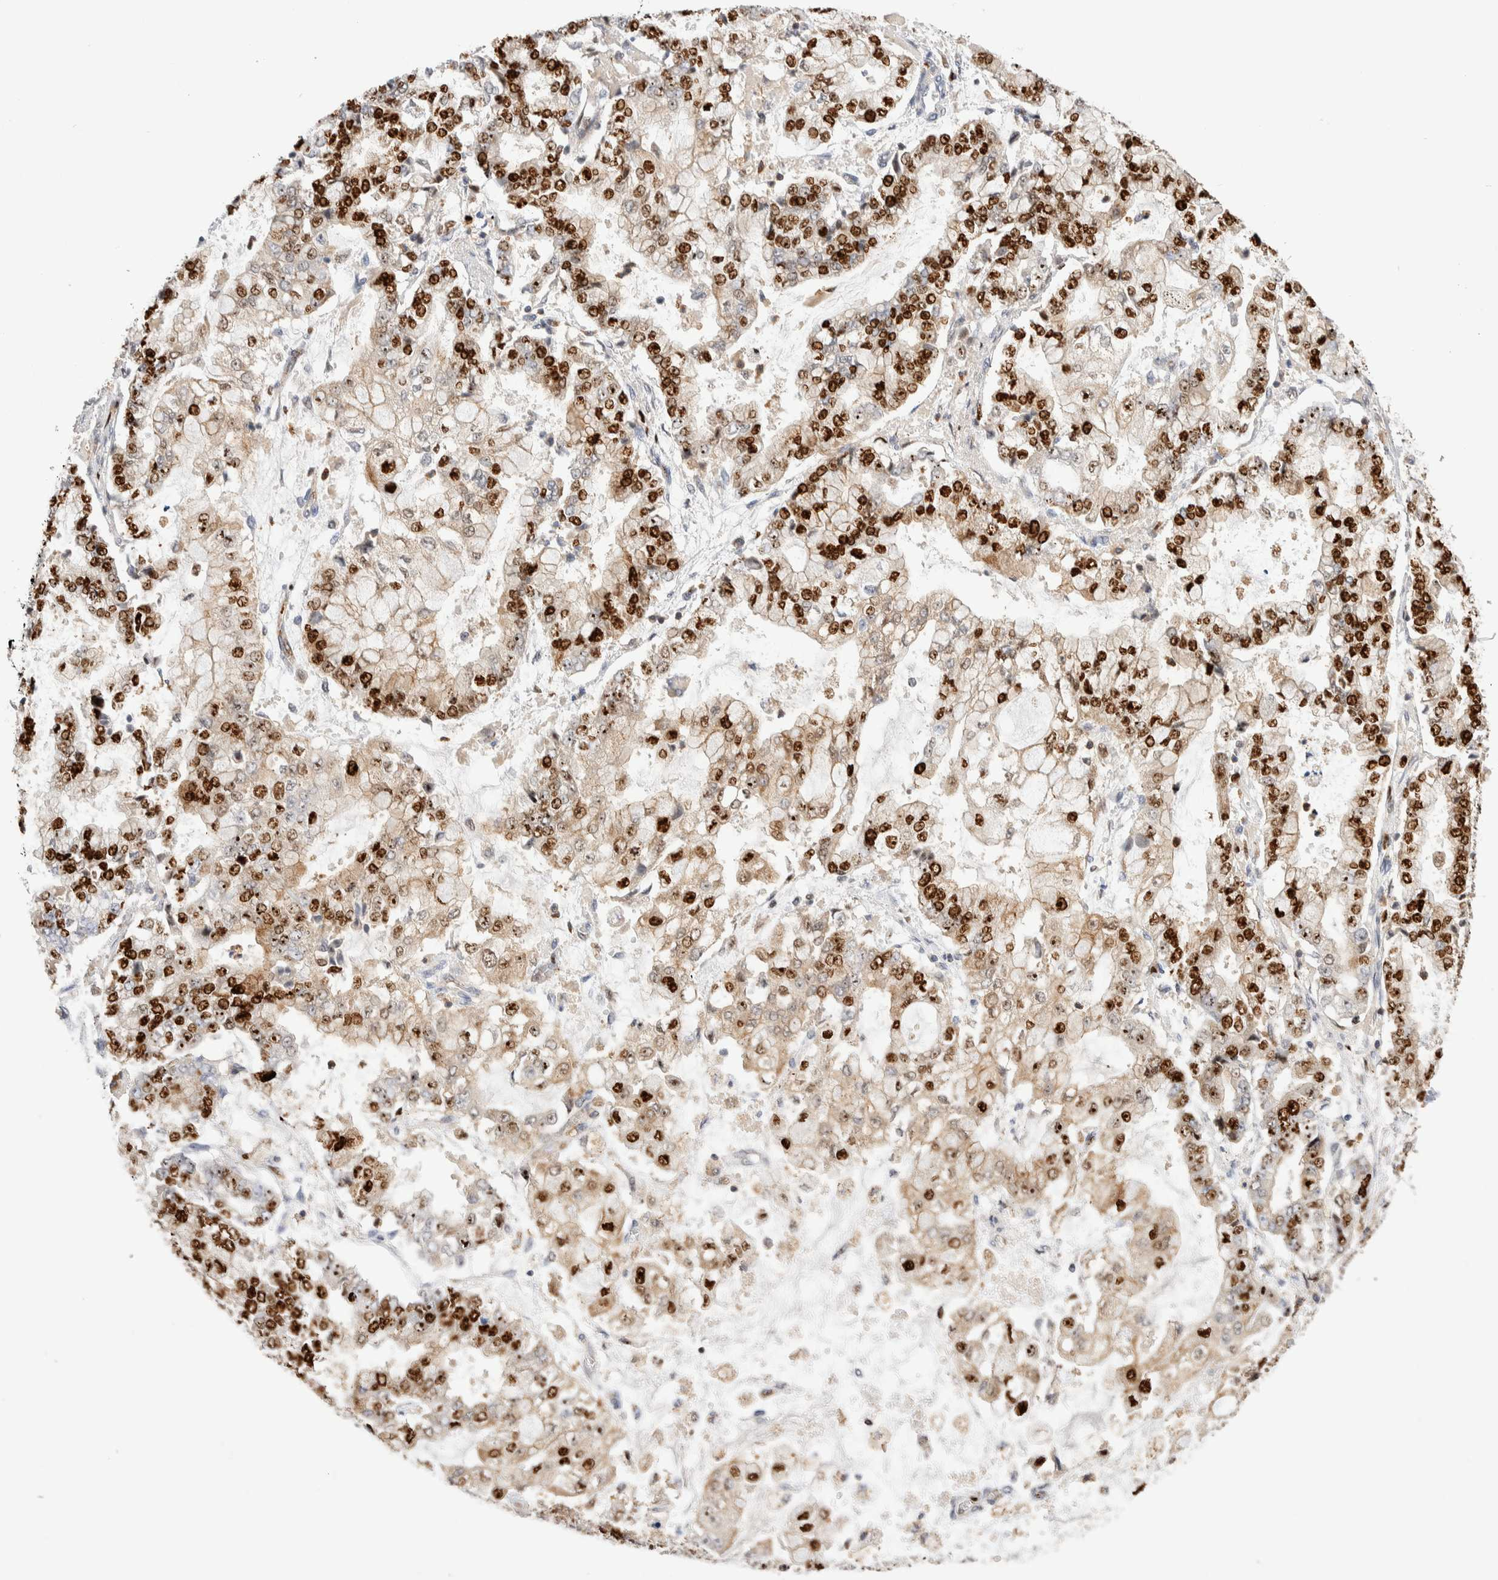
{"staining": {"intensity": "strong", "quantity": ">75%", "location": "cytoplasmic/membranous,nuclear"}, "tissue": "stomach cancer", "cell_type": "Tumor cells", "image_type": "cancer", "snomed": [{"axis": "morphology", "description": "Adenocarcinoma, NOS"}, {"axis": "topography", "description": "Stomach"}], "caption": "This image reveals immunohistochemistry staining of human adenocarcinoma (stomach), with high strong cytoplasmic/membranous and nuclear staining in about >75% of tumor cells.", "gene": "NSMAF", "patient": {"sex": "male", "age": 76}}